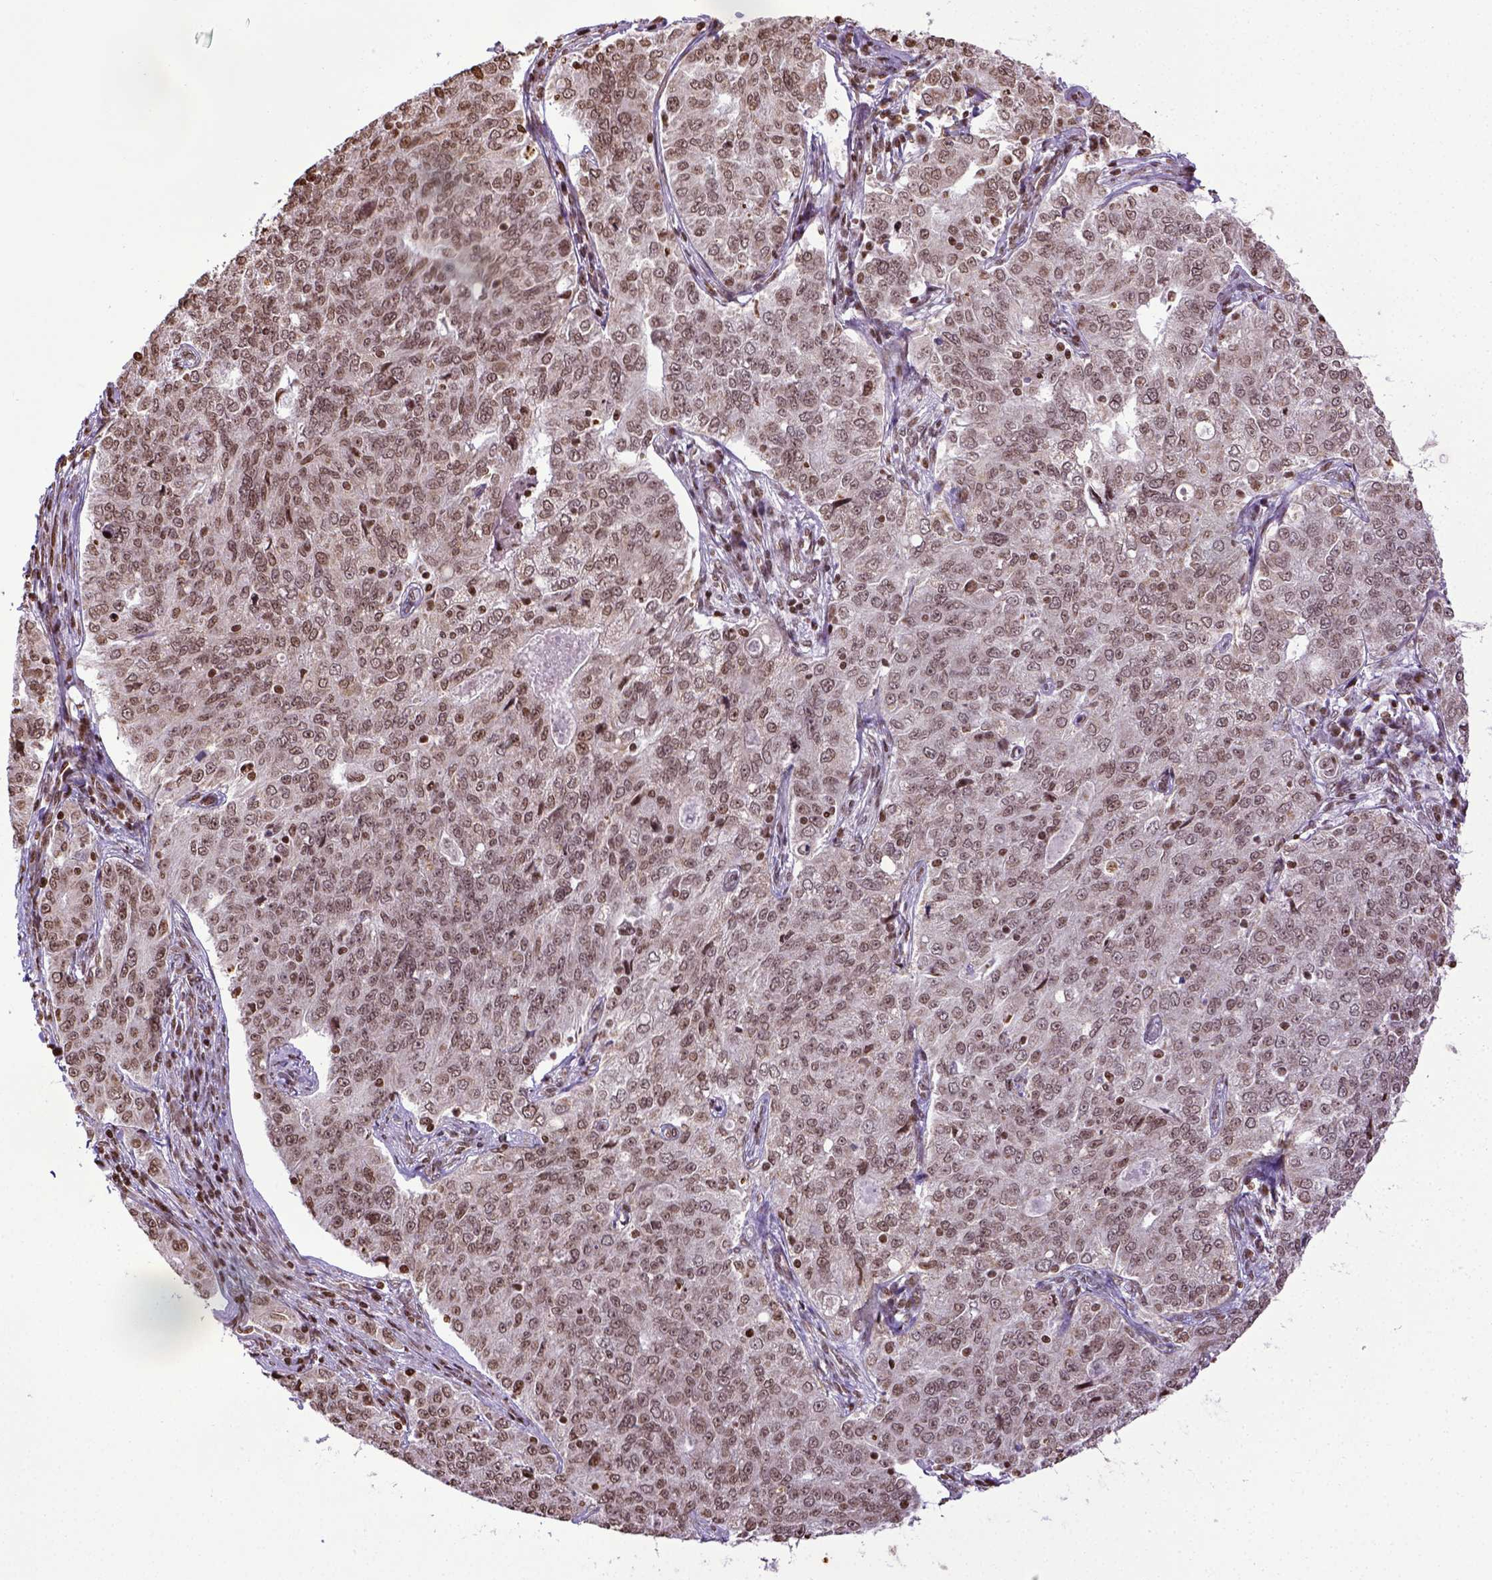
{"staining": {"intensity": "moderate", "quantity": ">75%", "location": "nuclear"}, "tissue": "endometrial cancer", "cell_type": "Tumor cells", "image_type": "cancer", "snomed": [{"axis": "morphology", "description": "Adenocarcinoma, NOS"}, {"axis": "topography", "description": "Endometrium"}], "caption": "A photomicrograph of endometrial cancer stained for a protein reveals moderate nuclear brown staining in tumor cells.", "gene": "ZNF75D", "patient": {"sex": "female", "age": 43}}